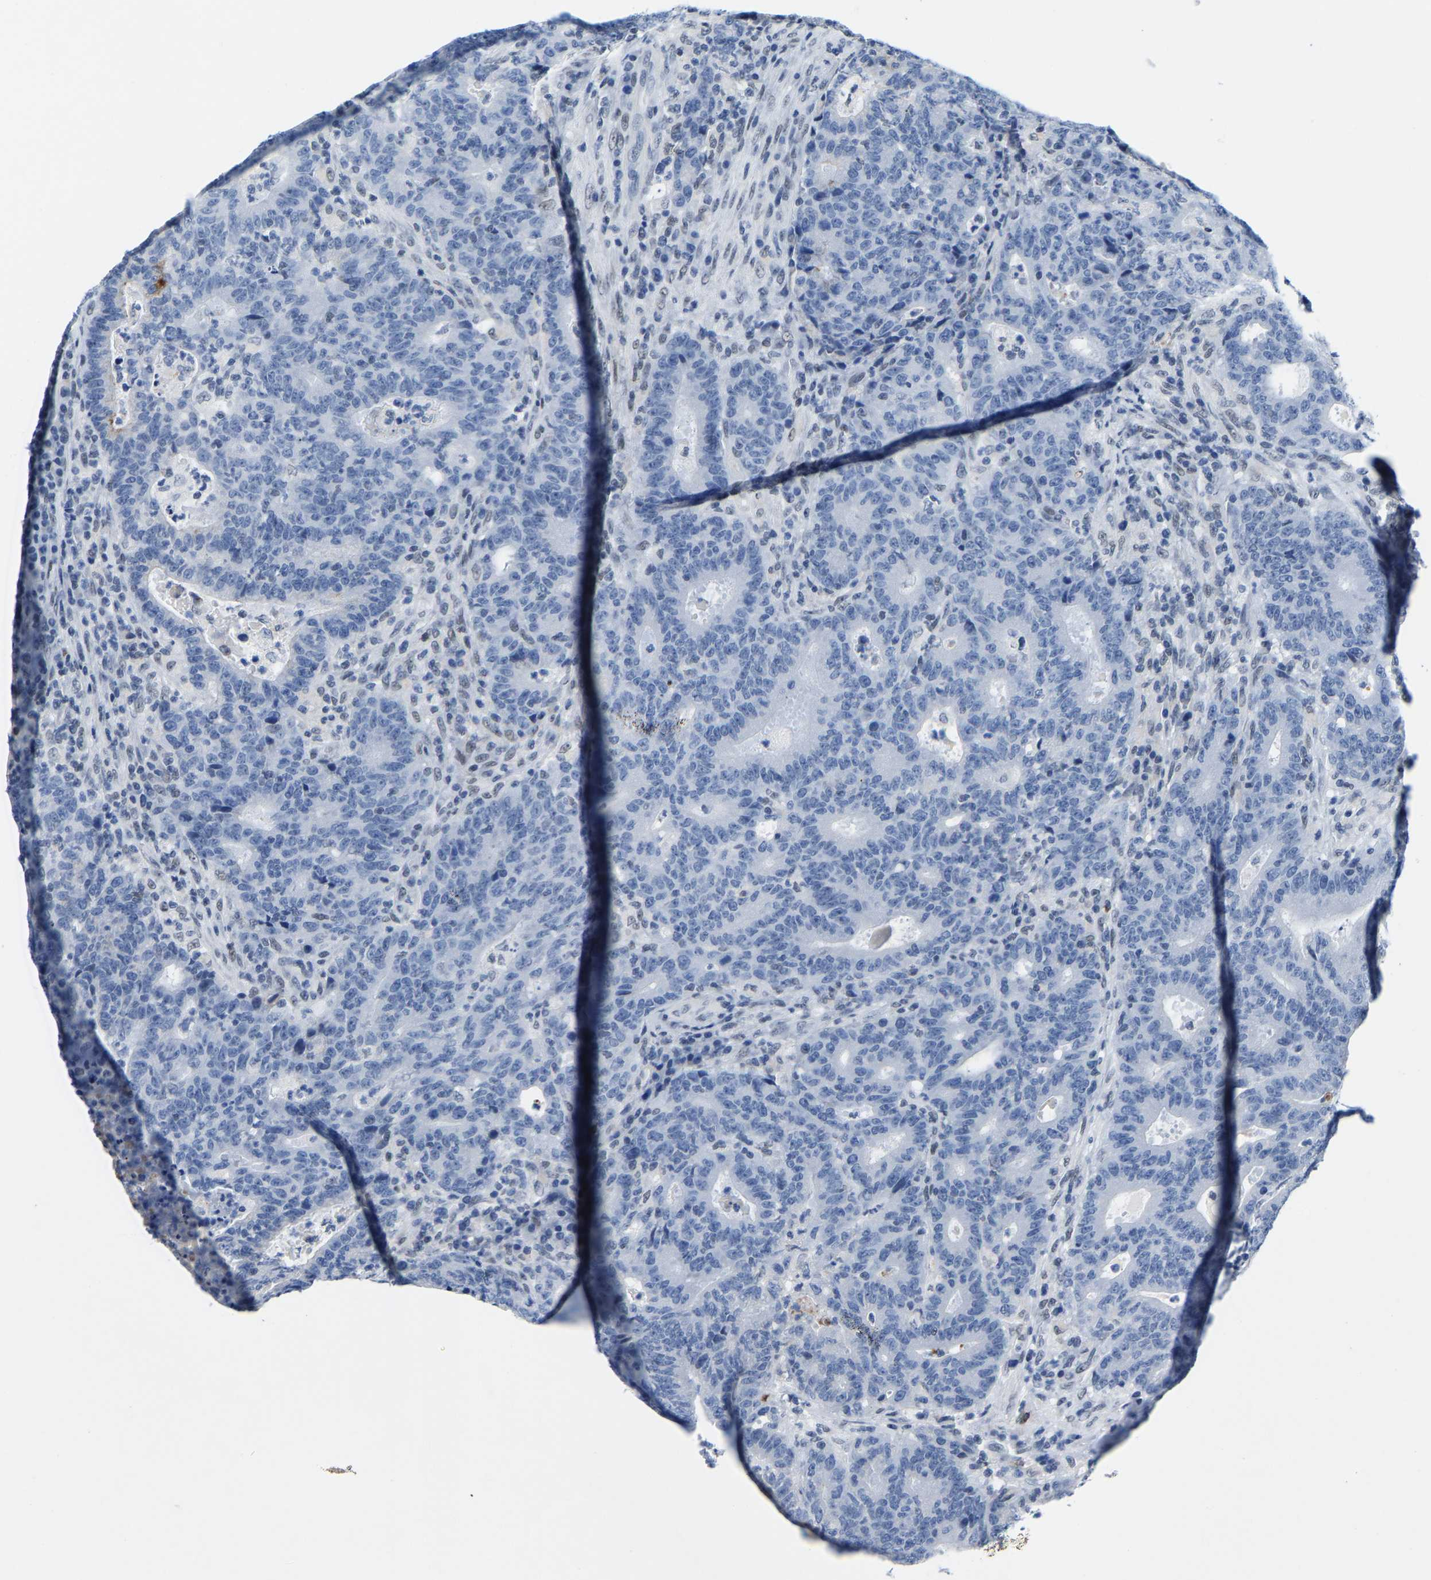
{"staining": {"intensity": "negative", "quantity": "none", "location": "none"}, "tissue": "colorectal cancer", "cell_type": "Tumor cells", "image_type": "cancer", "snomed": [{"axis": "morphology", "description": "Adenocarcinoma, NOS"}, {"axis": "topography", "description": "Colon"}], "caption": "DAB (3,3'-diaminobenzidine) immunohistochemical staining of human colorectal cancer reveals no significant positivity in tumor cells.", "gene": "SETD1B", "patient": {"sex": "female", "age": 75}}